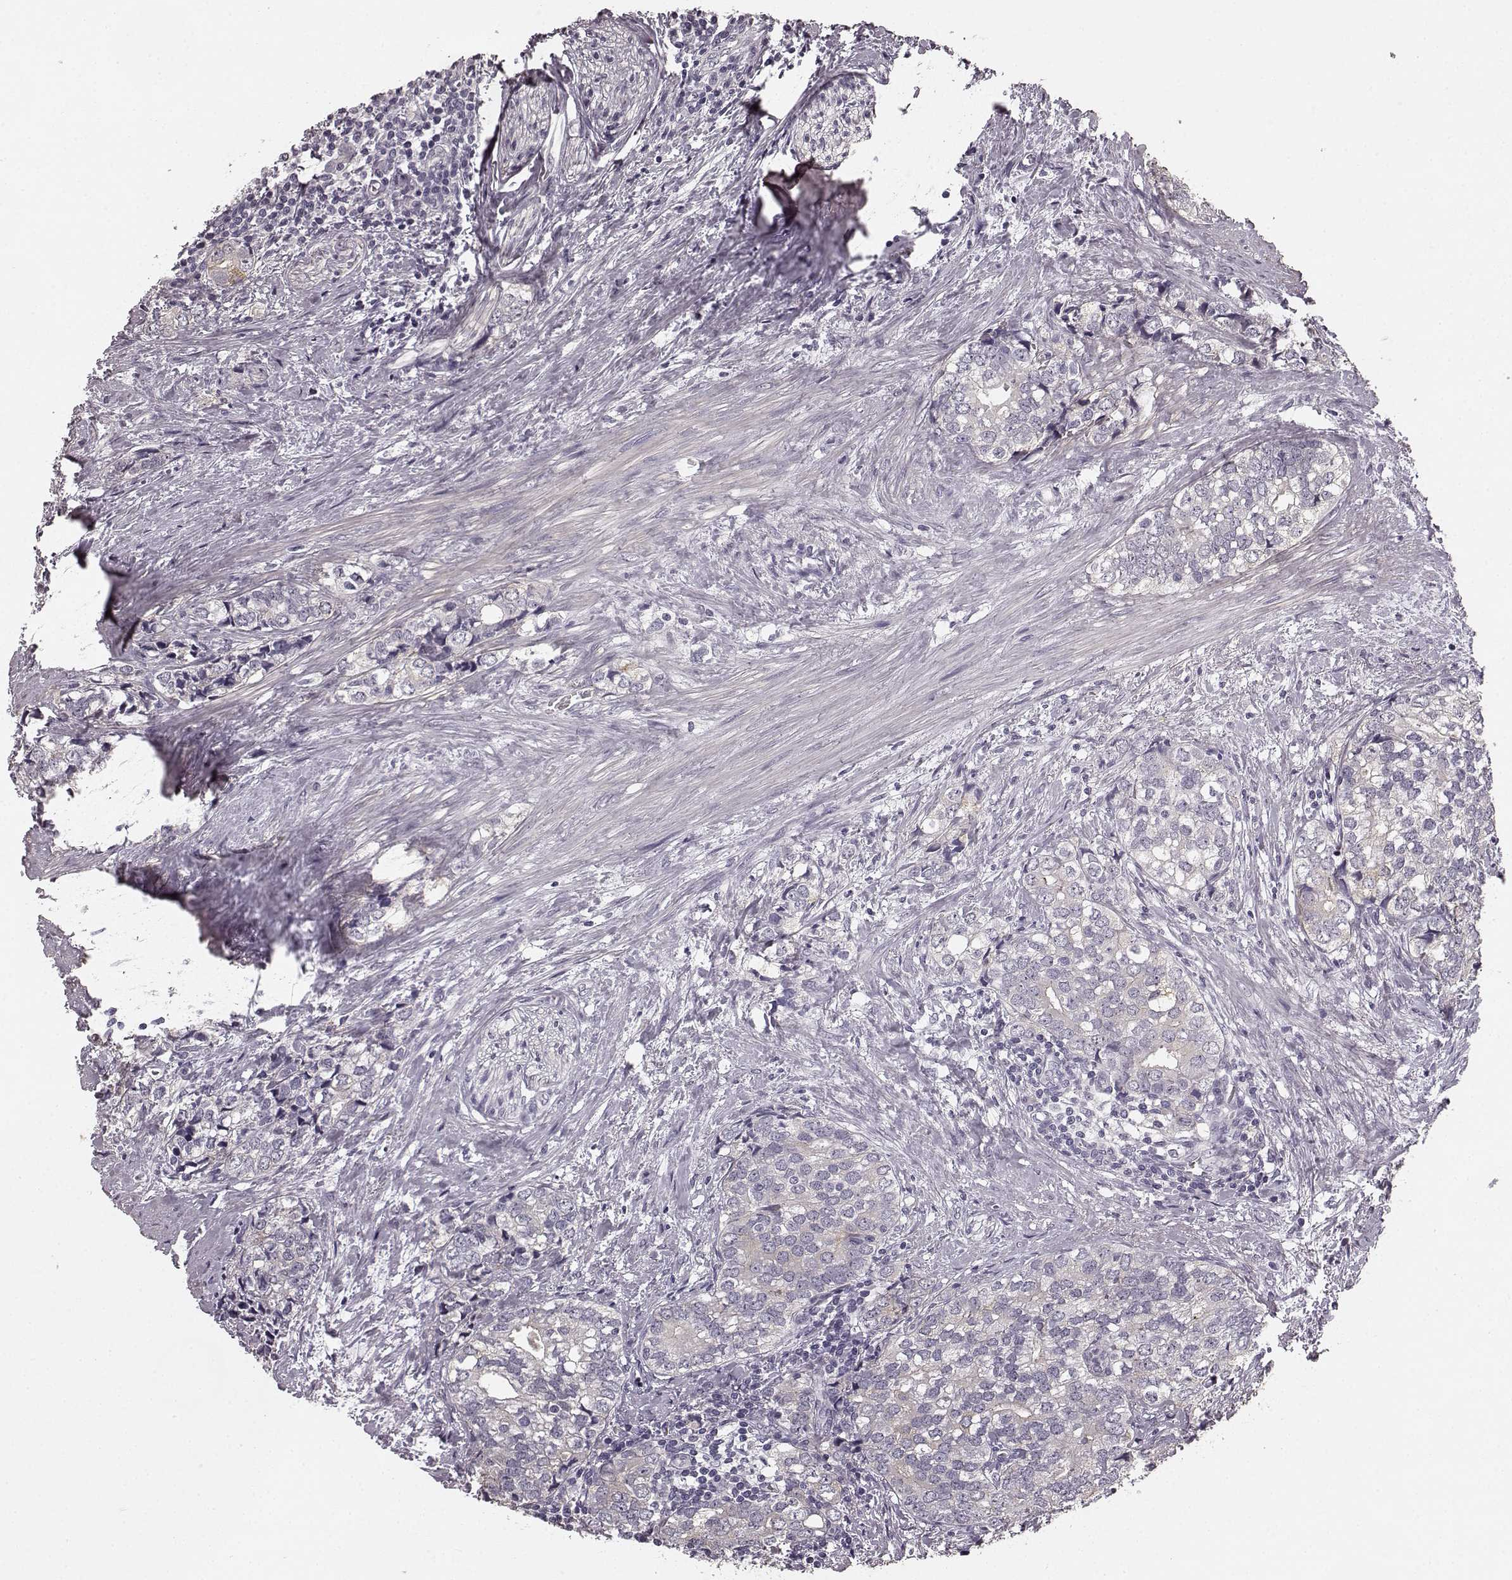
{"staining": {"intensity": "negative", "quantity": "none", "location": "none"}, "tissue": "prostate cancer", "cell_type": "Tumor cells", "image_type": "cancer", "snomed": [{"axis": "morphology", "description": "Adenocarcinoma, NOS"}, {"axis": "topography", "description": "Prostate and seminal vesicle, NOS"}], "caption": "Tumor cells show no significant protein expression in prostate adenocarcinoma.", "gene": "RIT2", "patient": {"sex": "male", "age": 63}}